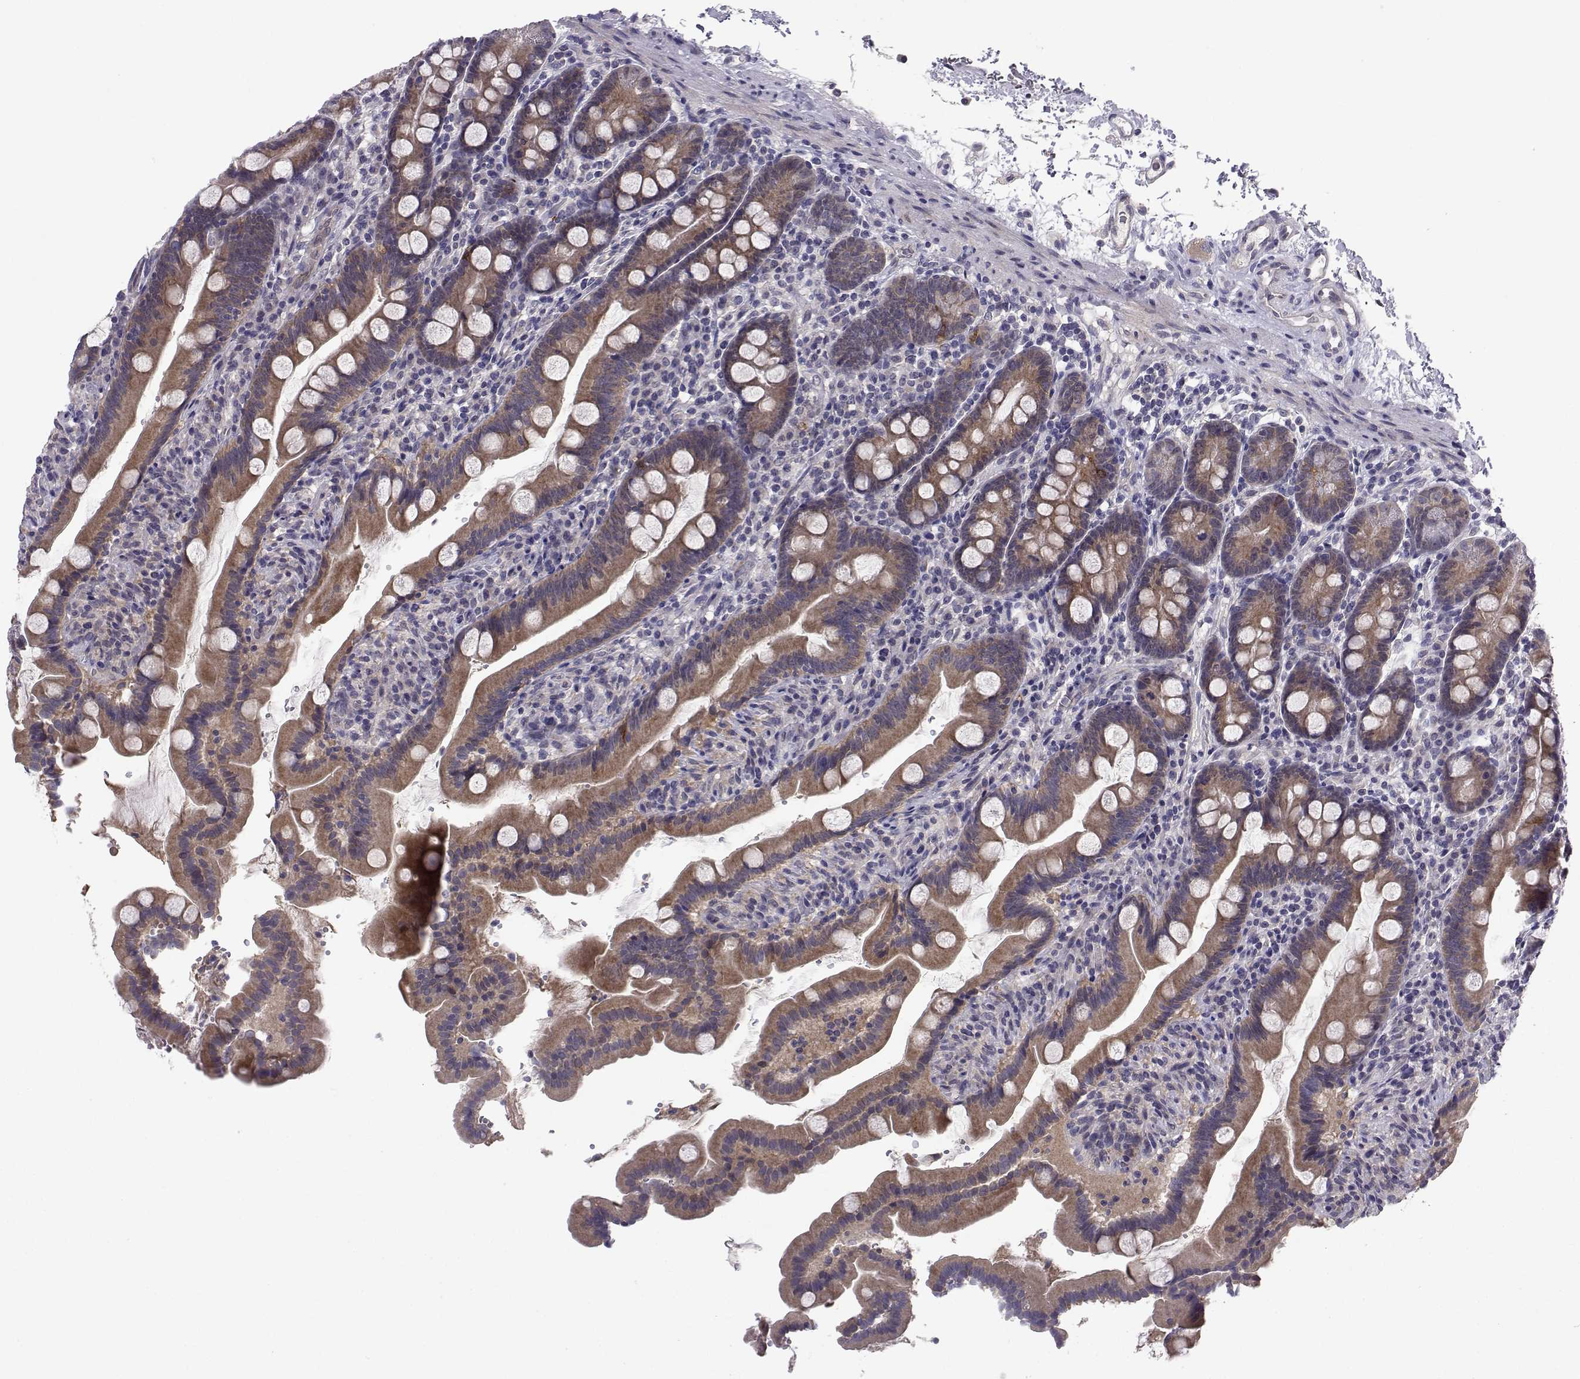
{"staining": {"intensity": "moderate", "quantity": ">75%", "location": "cytoplasmic/membranous"}, "tissue": "small intestine", "cell_type": "Glandular cells", "image_type": "normal", "snomed": [{"axis": "morphology", "description": "Normal tissue, NOS"}, {"axis": "topography", "description": "Small intestine"}], "caption": "Moderate cytoplasmic/membranous positivity for a protein is seen in approximately >75% of glandular cells of unremarkable small intestine using immunohistochemistry (IHC).", "gene": "PEX5L", "patient": {"sex": "female", "age": 44}}